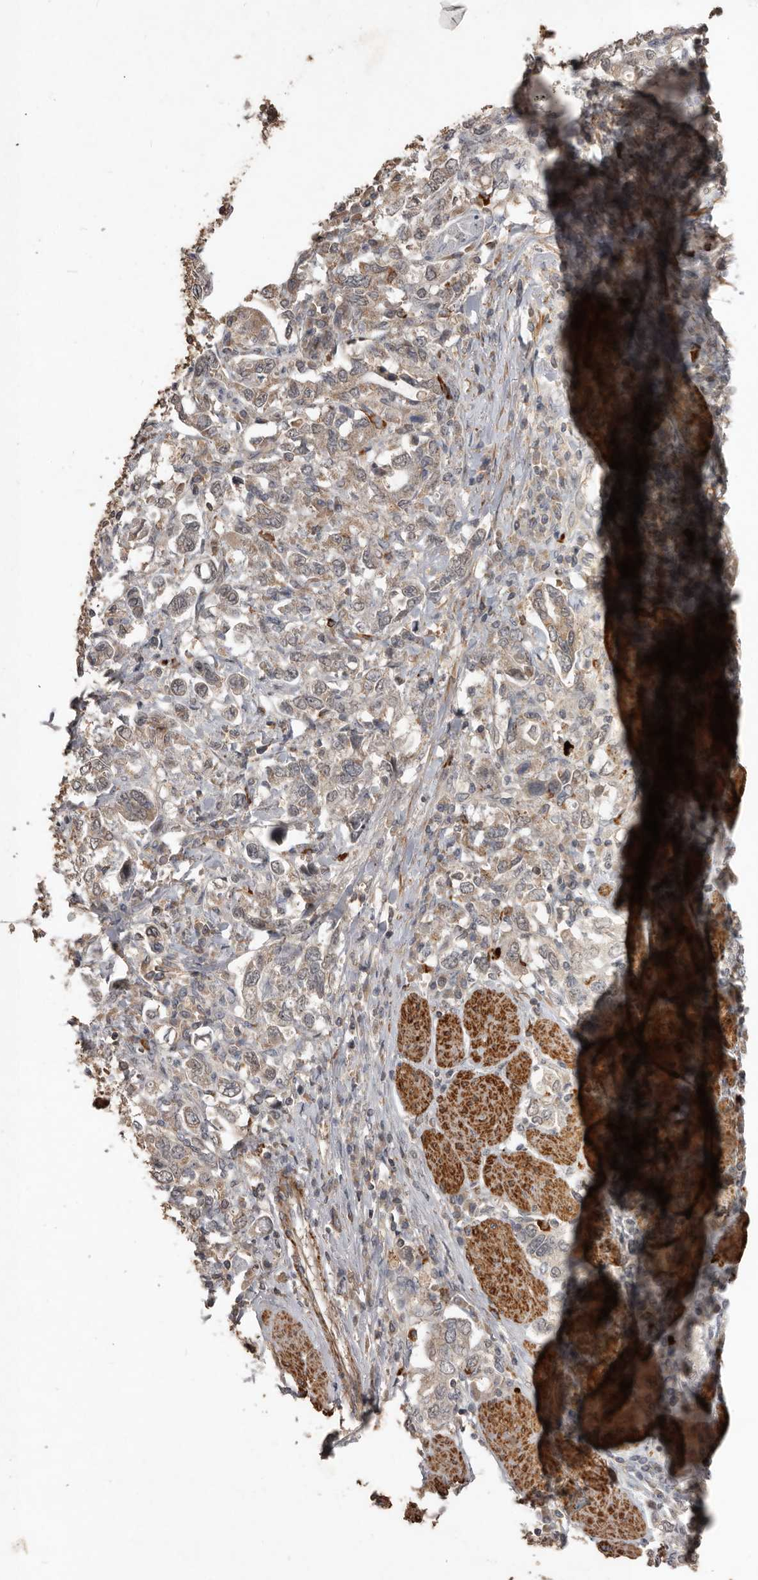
{"staining": {"intensity": "weak", "quantity": ">75%", "location": "cytoplasmic/membranous"}, "tissue": "stomach cancer", "cell_type": "Tumor cells", "image_type": "cancer", "snomed": [{"axis": "morphology", "description": "Adenocarcinoma, NOS"}, {"axis": "topography", "description": "Stomach, upper"}], "caption": "Brown immunohistochemical staining in human stomach cancer exhibits weak cytoplasmic/membranous expression in approximately >75% of tumor cells. The protein is stained brown, and the nuclei are stained in blue (DAB (3,3'-diaminobenzidine) IHC with brightfield microscopy, high magnification).", "gene": "BAMBI", "patient": {"sex": "male", "age": 62}}